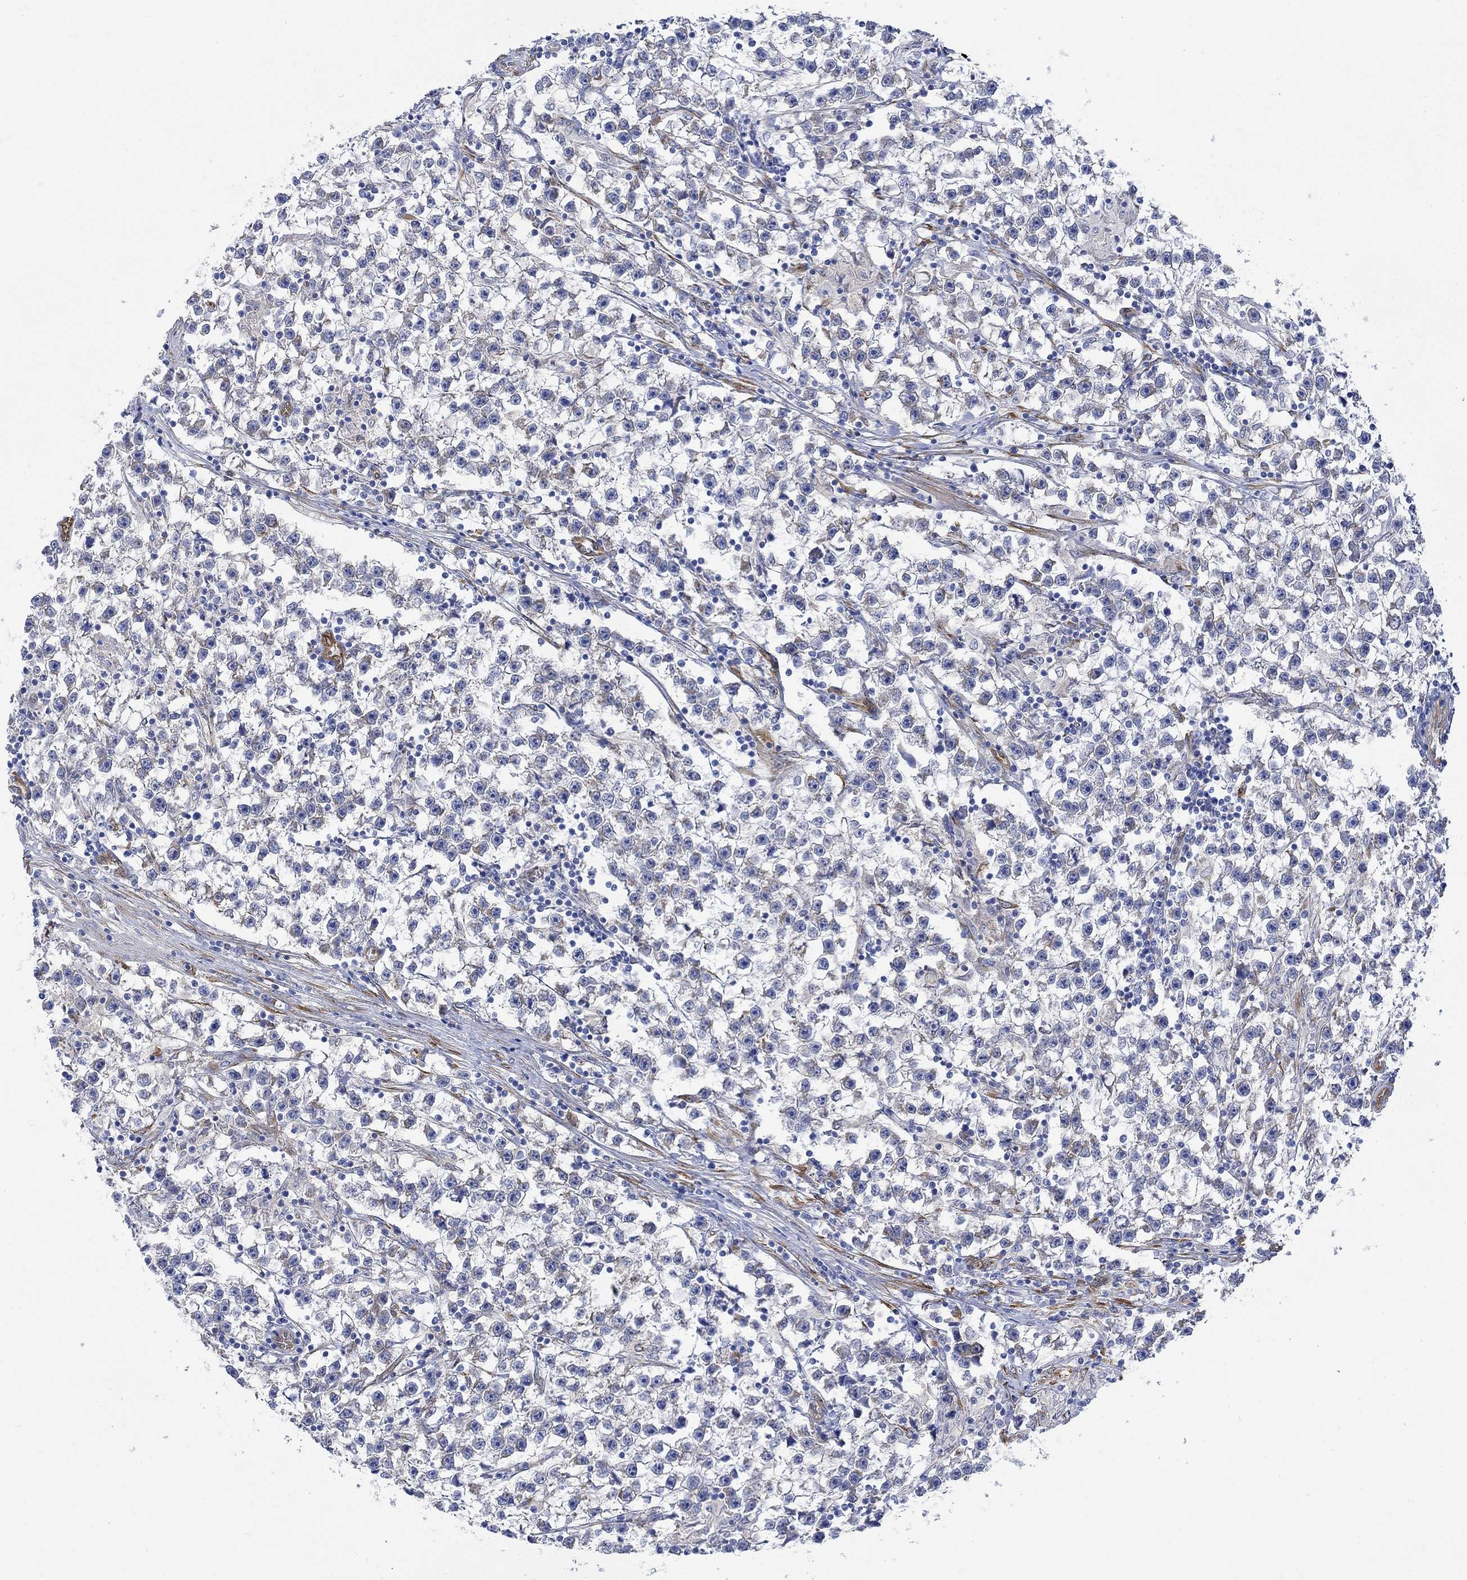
{"staining": {"intensity": "negative", "quantity": "none", "location": "none"}, "tissue": "testis cancer", "cell_type": "Tumor cells", "image_type": "cancer", "snomed": [{"axis": "morphology", "description": "Seminoma, NOS"}, {"axis": "topography", "description": "Testis"}], "caption": "Histopathology image shows no protein positivity in tumor cells of testis cancer (seminoma) tissue.", "gene": "TGM2", "patient": {"sex": "male", "age": 59}}